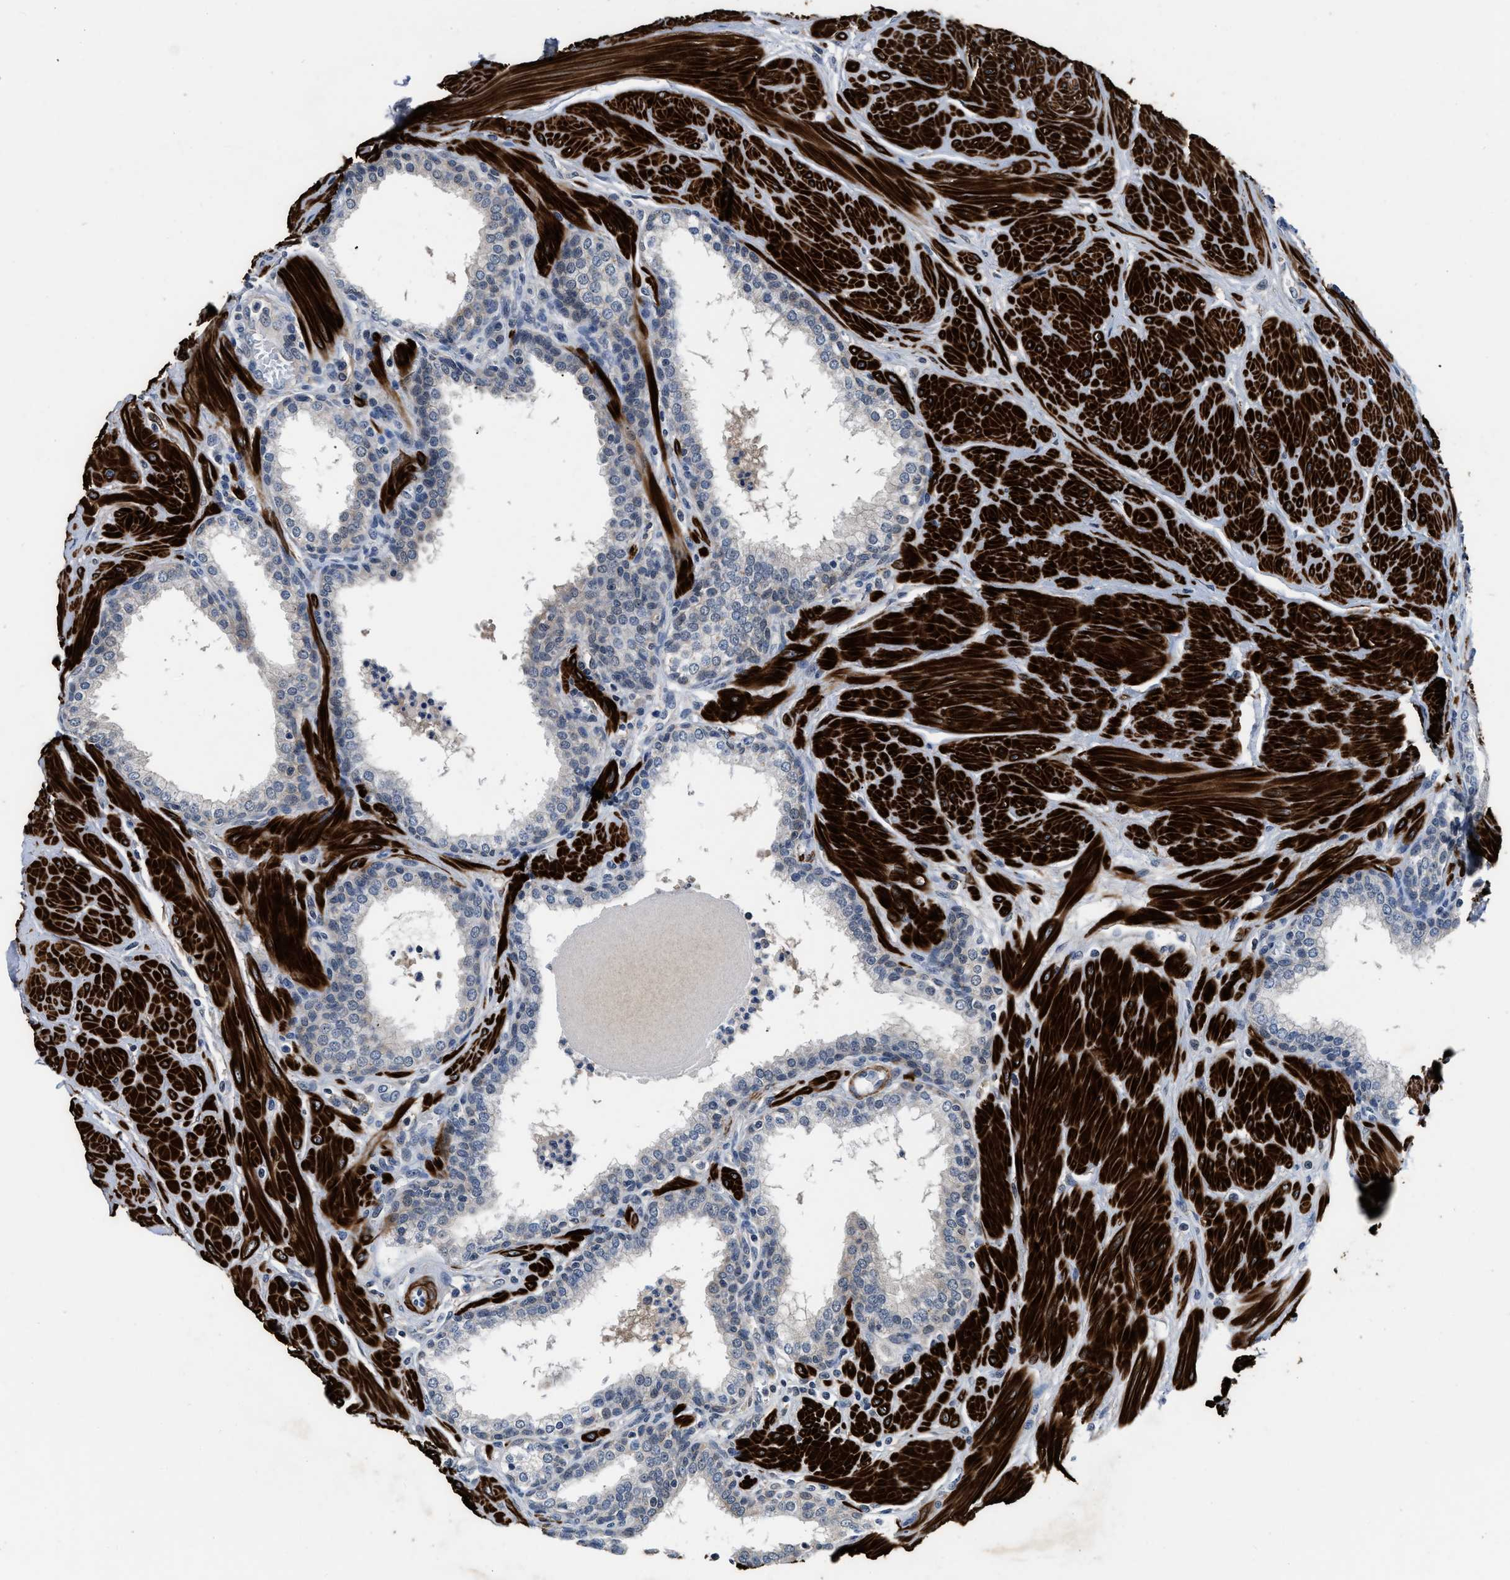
{"staining": {"intensity": "negative", "quantity": "none", "location": "none"}, "tissue": "prostate", "cell_type": "Glandular cells", "image_type": "normal", "snomed": [{"axis": "morphology", "description": "Normal tissue, NOS"}, {"axis": "topography", "description": "Prostate"}], "caption": "Immunohistochemistry (IHC) micrograph of unremarkable prostate stained for a protein (brown), which displays no positivity in glandular cells. (DAB immunohistochemistry (IHC) visualized using brightfield microscopy, high magnification).", "gene": "LANCL2", "patient": {"sex": "male", "age": 51}}